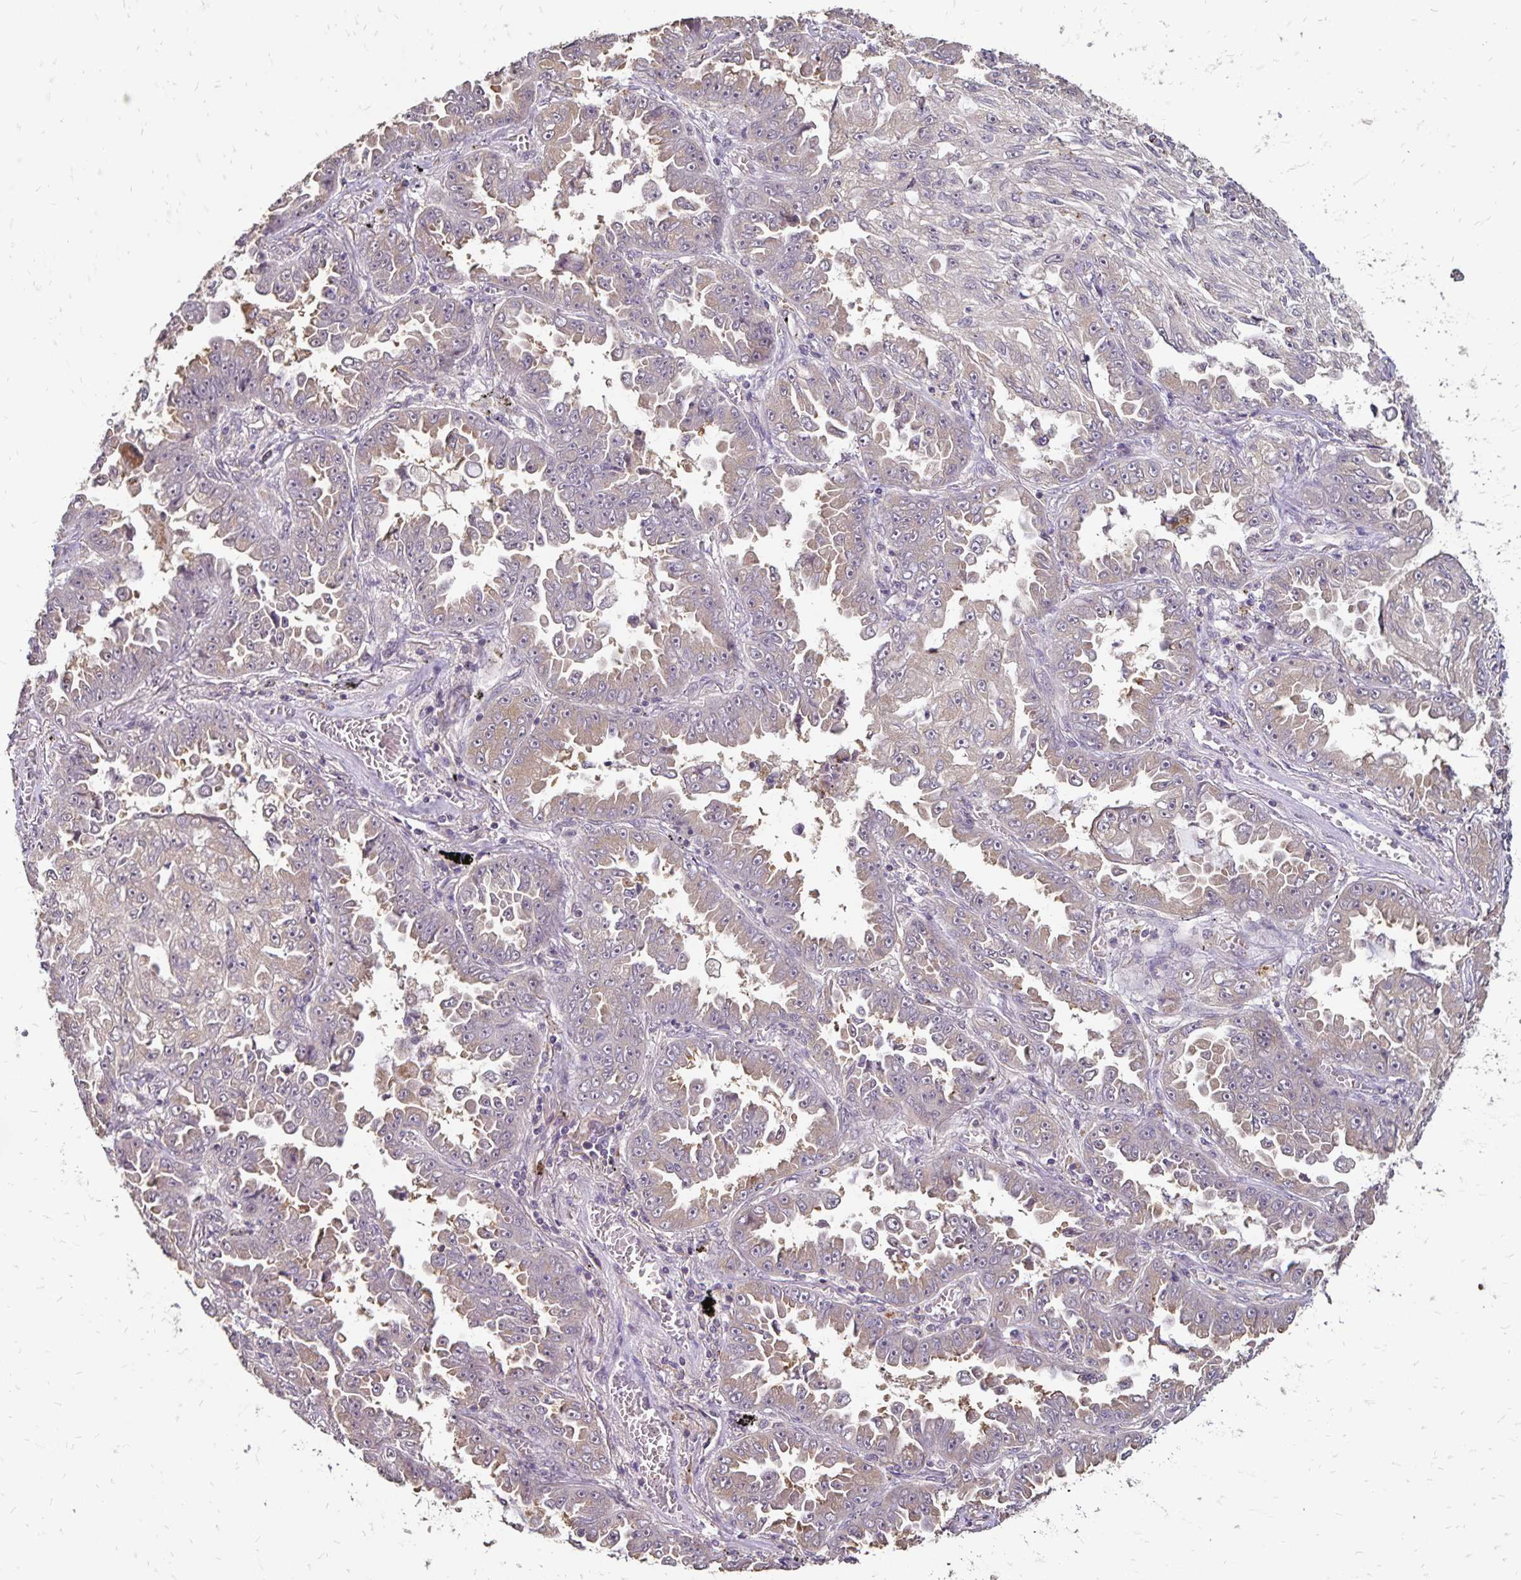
{"staining": {"intensity": "weak", "quantity": "<25%", "location": "cytoplasmic/membranous"}, "tissue": "lung cancer", "cell_type": "Tumor cells", "image_type": "cancer", "snomed": [{"axis": "morphology", "description": "Adenocarcinoma, NOS"}, {"axis": "topography", "description": "Lung"}], "caption": "A micrograph of lung cancer (adenocarcinoma) stained for a protein demonstrates no brown staining in tumor cells.", "gene": "EMC10", "patient": {"sex": "female", "age": 52}}